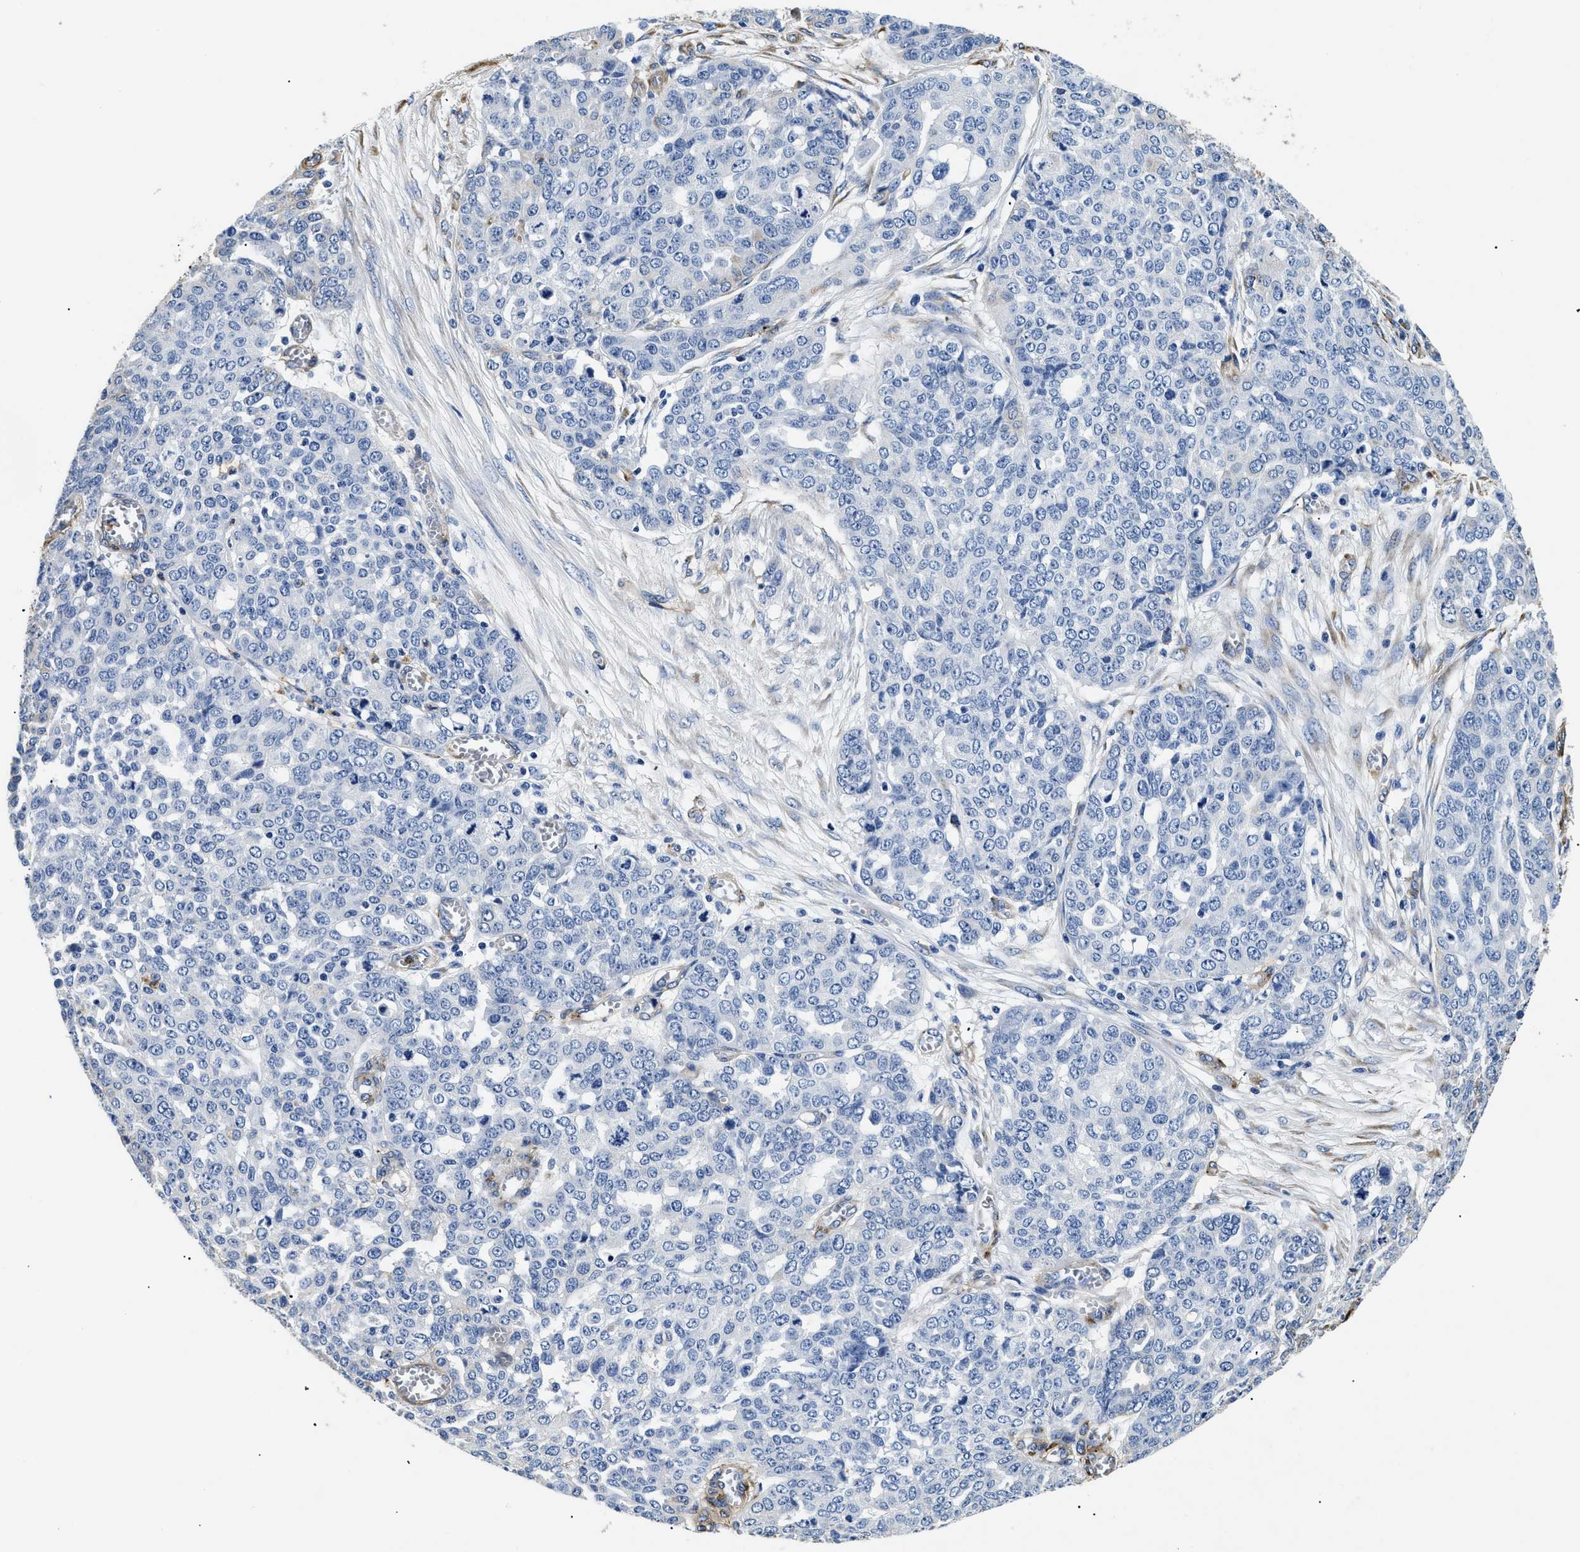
{"staining": {"intensity": "negative", "quantity": "none", "location": "none"}, "tissue": "ovarian cancer", "cell_type": "Tumor cells", "image_type": "cancer", "snomed": [{"axis": "morphology", "description": "Cystadenocarcinoma, serous, NOS"}, {"axis": "topography", "description": "Ovary"}], "caption": "High magnification brightfield microscopy of ovarian cancer stained with DAB (3,3'-diaminobenzidine) (brown) and counterstained with hematoxylin (blue): tumor cells show no significant positivity.", "gene": "LAMA3", "patient": {"sex": "female", "age": 56}}